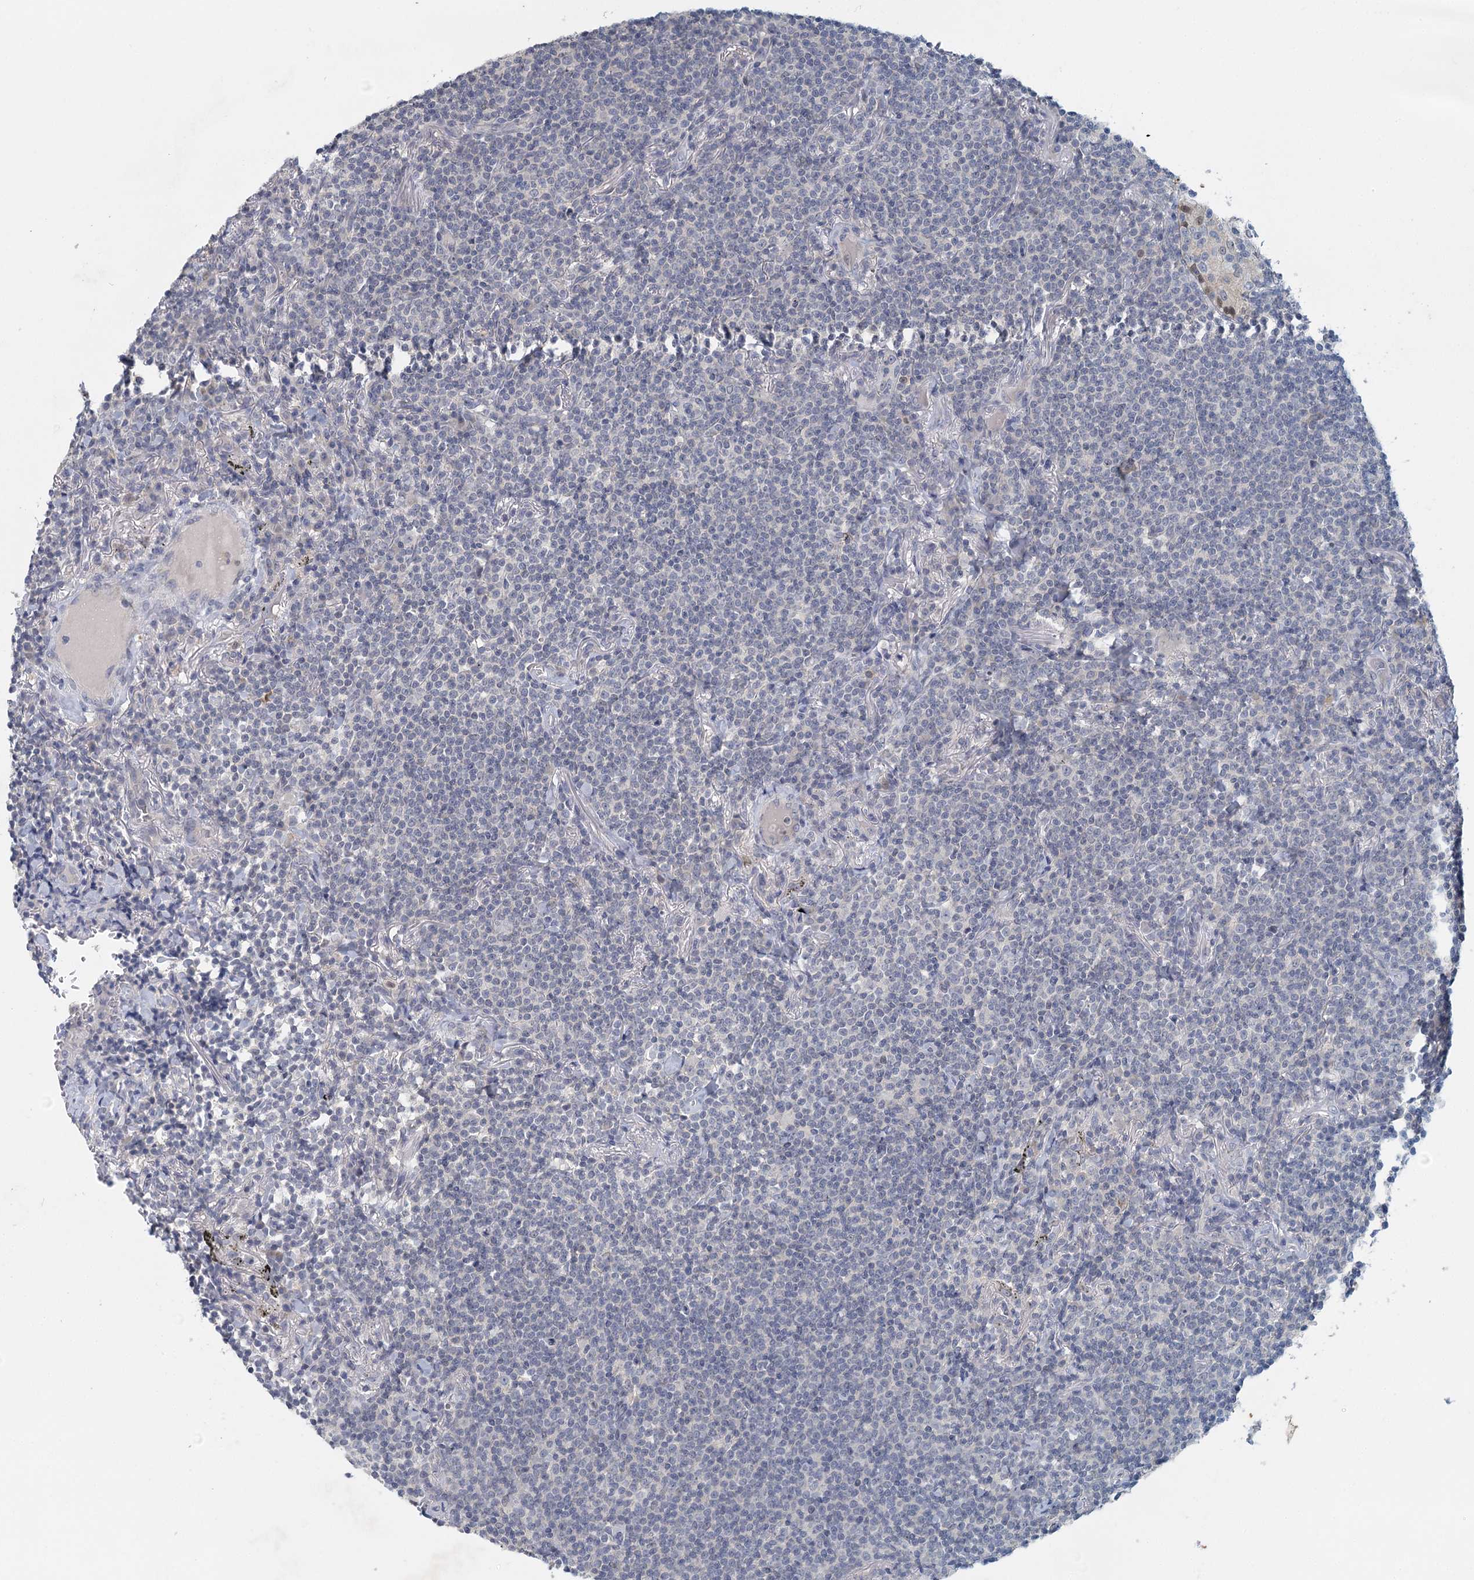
{"staining": {"intensity": "negative", "quantity": "none", "location": "none"}, "tissue": "lymphoma", "cell_type": "Tumor cells", "image_type": "cancer", "snomed": [{"axis": "morphology", "description": "Malignant lymphoma, non-Hodgkin's type, Low grade"}, {"axis": "topography", "description": "Lung"}], "caption": "A high-resolution photomicrograph shows immunohistochemistry (IHC) staining of low-grade malignant lymphoma, non-Hodgkin's type, which demonstrates no significant expression in tumor cells.", "gene": "MYO7B", "patient": {"sex": "female", "age": 71}}